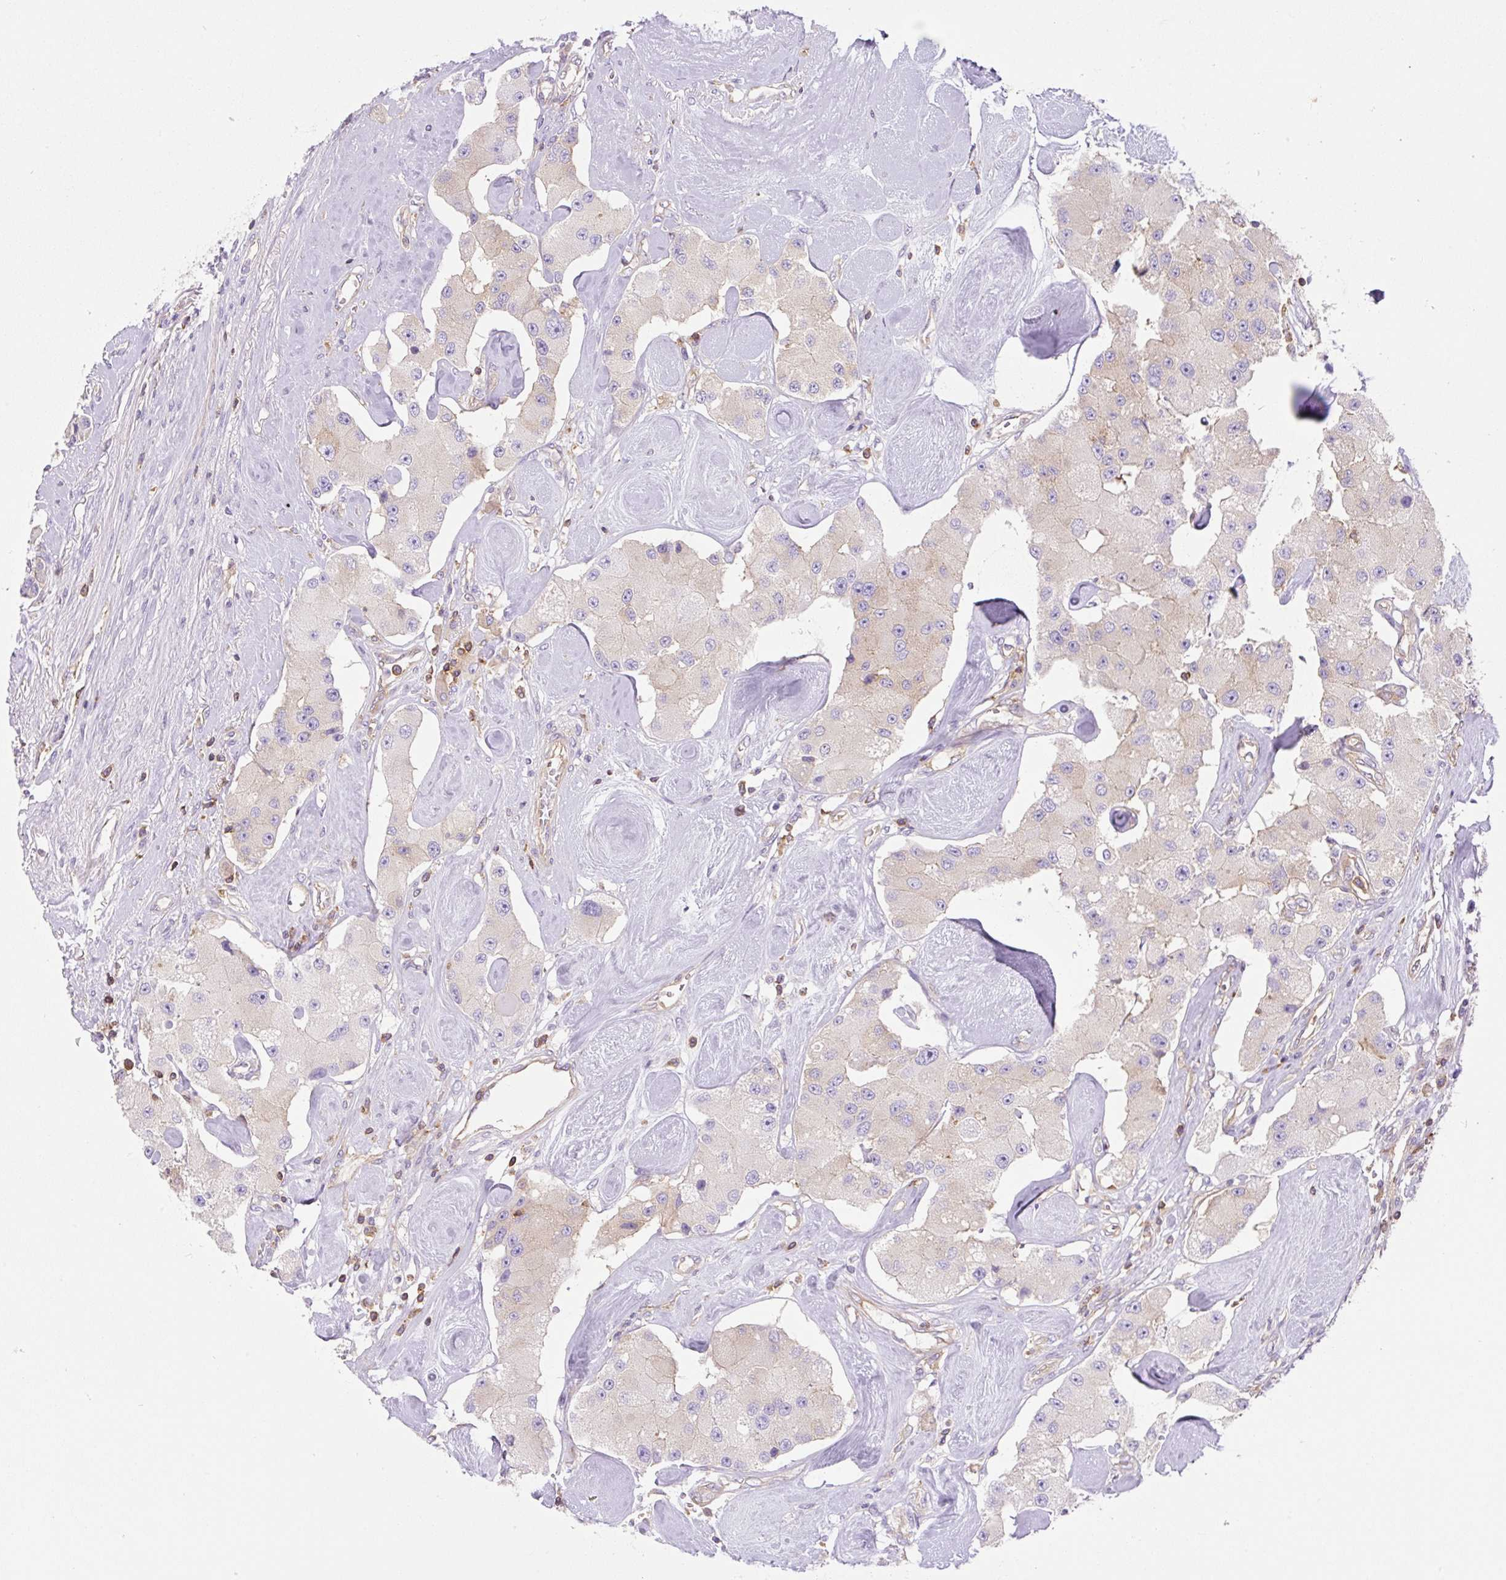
{"staining": {"intensity": "negative", "quantity": "none", "location": "none"}, "tissue": "carcinoid", "cell_type": "Tumor cells", "image_type": "cancer", "snomed": [{"axis": "morphology", "description": "Carcinoid, malignant, NOS"}, {"axis": "topography", "description": "Pancreas"}], "caption": "Tumor cells are negative for protein expression in human carcinoid.", "gene": "DNM2", "patient": {"sex": "male", "age": 41}}